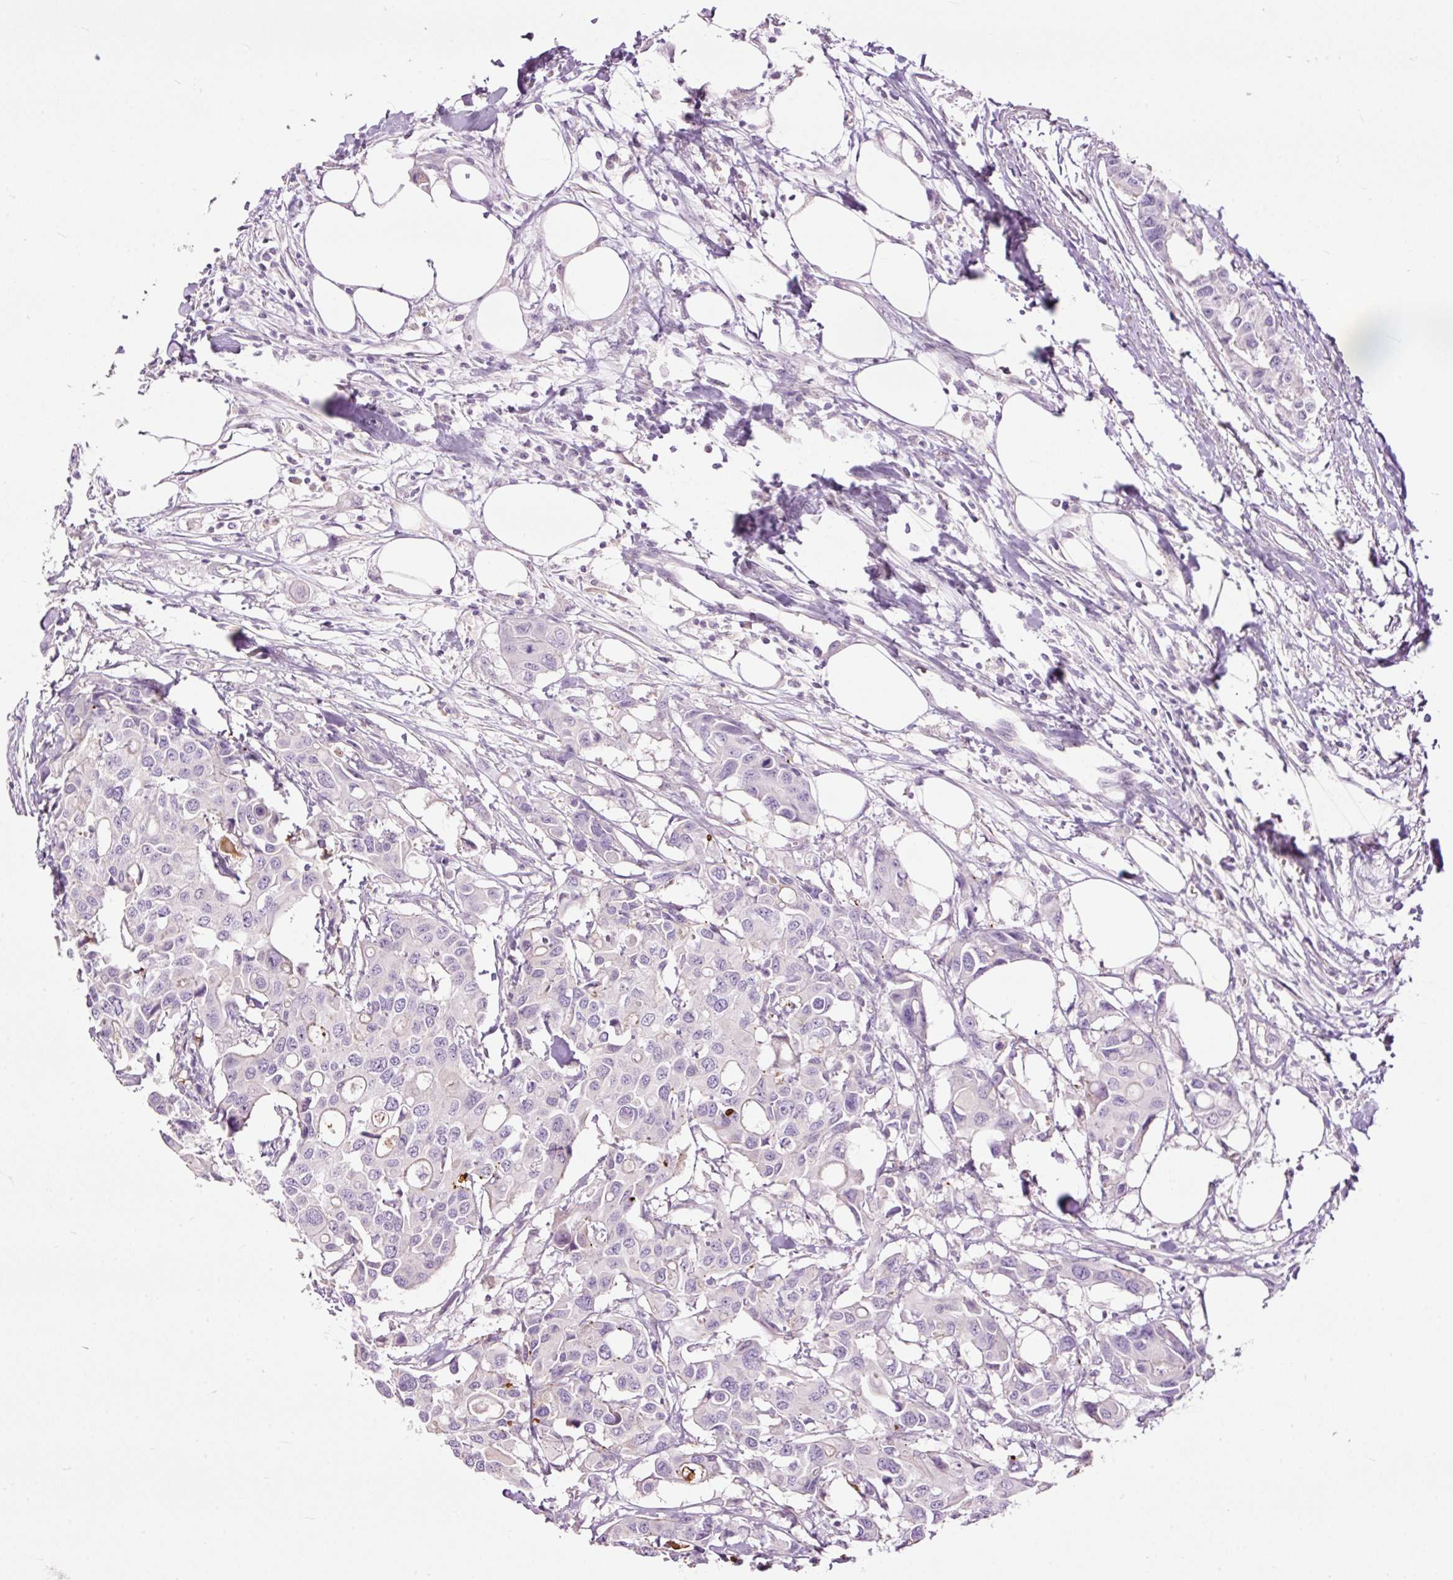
{"staining": {"intensity": "negative", "quantity": "none", "location": "none"}, "tissue": "colorectal cancer", "cell_type": "Tumor cells", "image_type": "cancer", "snomed": [{"axis": "morphology", "description": "Adenocarcinoma, NOS"}, {"axis": "topography", "description": "Colon"}], "caption": "Tumor cells show no significant staining in colorectal cancer (adenocarcinoma).", "gene": "FCRL4", "patient": {"sex": "male", "age": 77}}